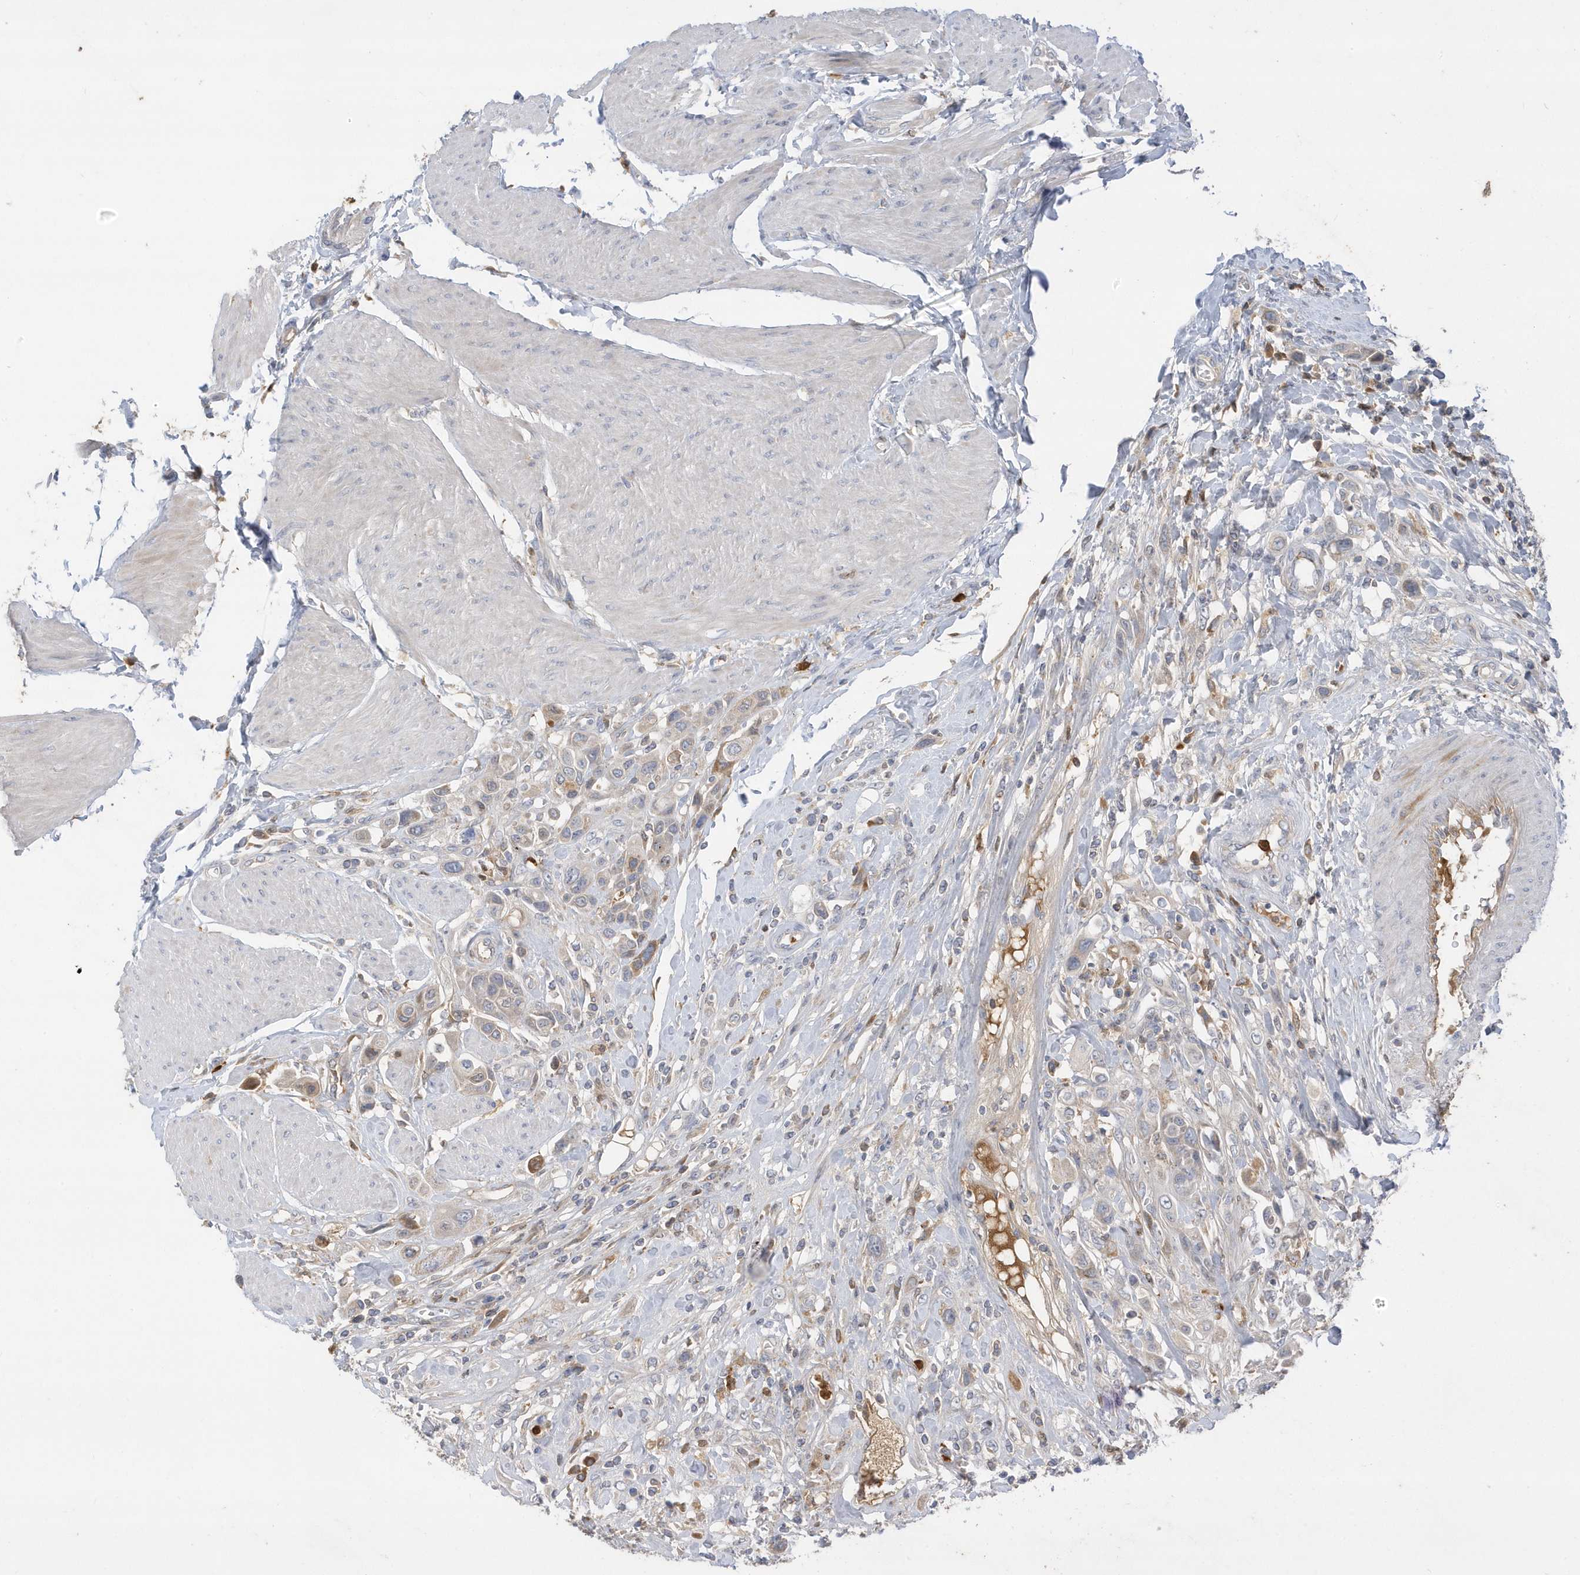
{"staining": {"intensity": "negative", "quantity": "none", "location": "none"}, "tissue": "urothelial cancer", "cell_type": "Tumor cells", "image_type": "cancer", "snomed": [{"axis": "morphology", "description": "Urothelial carcinoma, High grade"}, {"axis": "topography", "description": "Urinary bladder"}], "caption": "High magnification brightfield microscopy of urothelial cancer stained with DAB (3,3'-diaminobenzidine) (brown) and counterstained with hematoxylin (blue): tumor cells show no significant expression. (Immunohistochemistry, brightfield microscopy, high magnification).", "gene": "DPP9", "patient": {"sex": "male", "age": 50}}